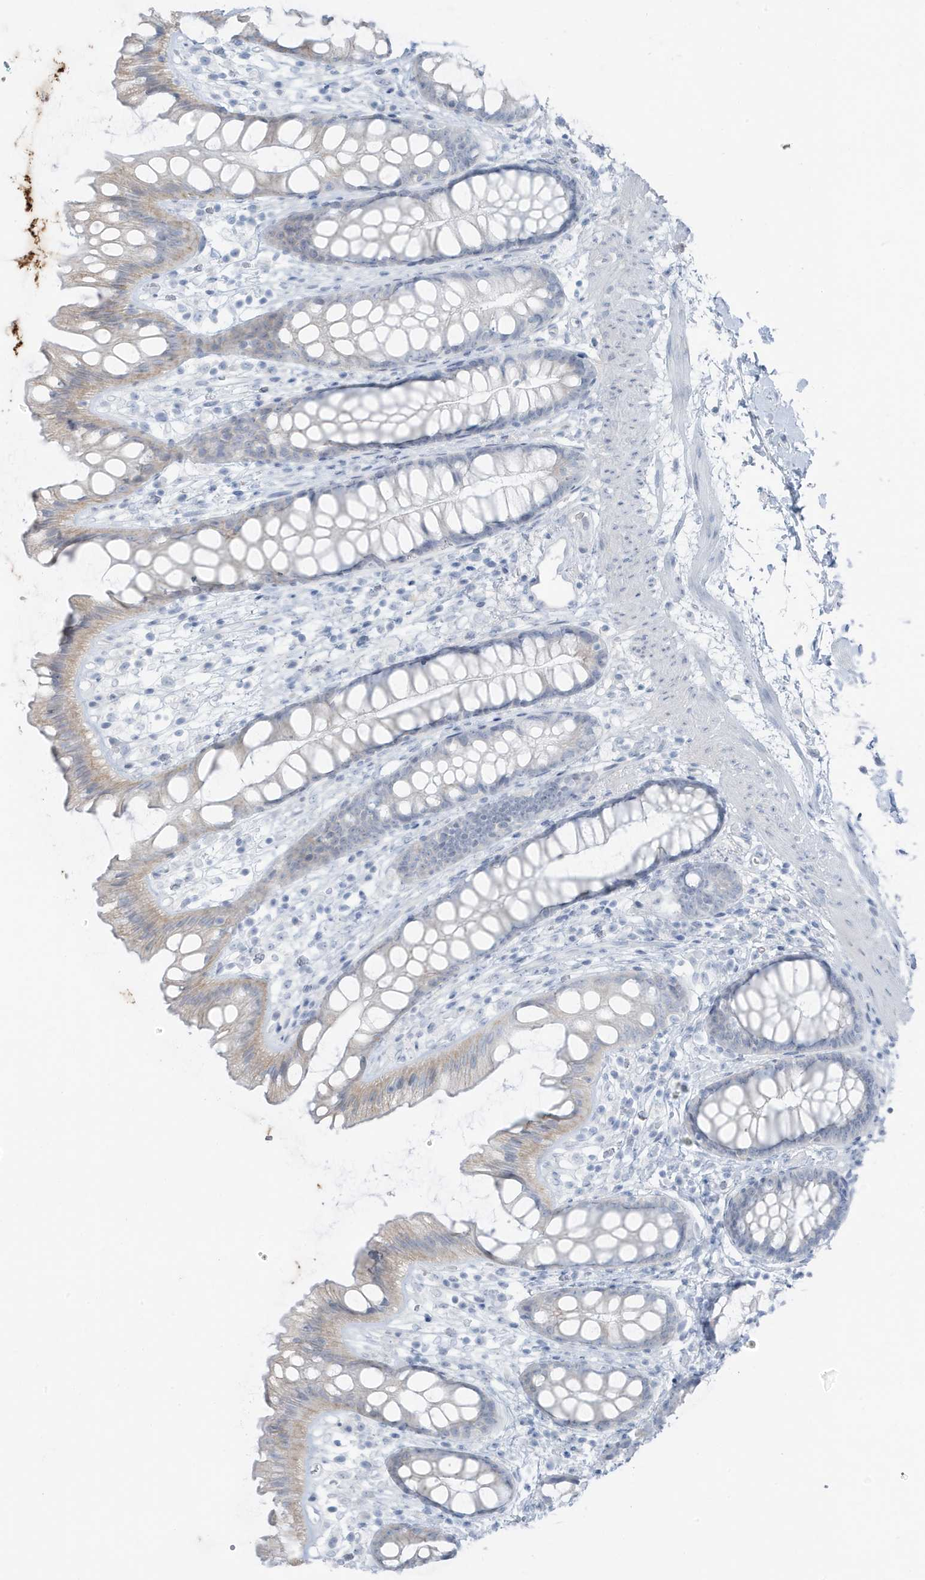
{"staining": {"intensity": "weak", "quantity": "<25%", "location": "cytoplasmic/membranous"}, "tissue": "rectum", "cell_type": "Glandular cells", "image_type": "normal", "snomed": [{"axis": "morphology", "description": "Normal tissue, NOS"}, {"axis": "topography", "description": "Rectum"}], "caption": "Immunohistochemistry image of normal human rectum stained for a protein (brown), which shows no expression in glandular cells.", "gene": "ZFP64", "patient": {"sex": "female", "age": 65}}